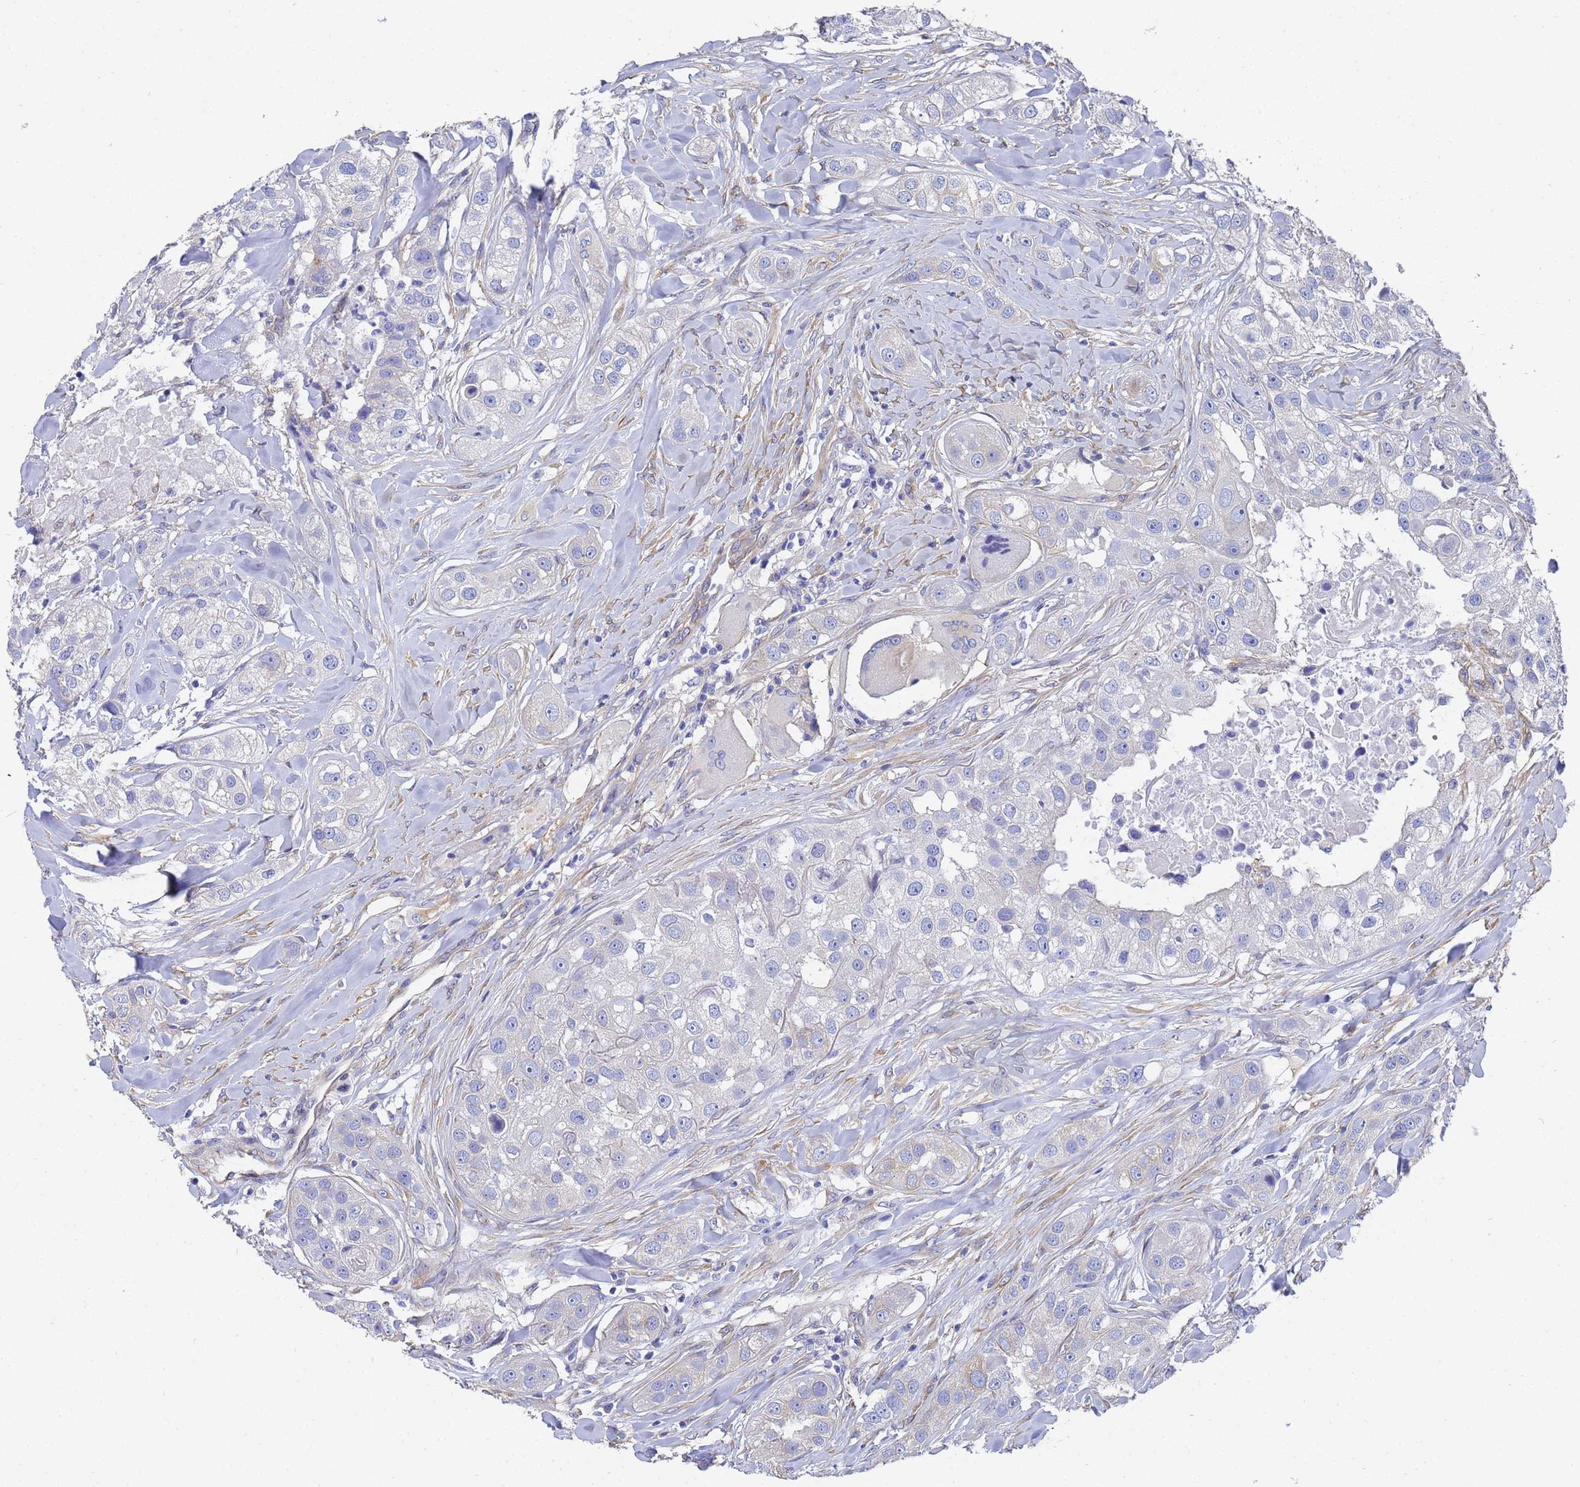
{"staining": {"intensity": "negative", "quantity": "none", "location": "none"}, "tissue": "head and neck cancer", "cell_type": "Tumor cells", "image_type": "cancer", "snomed": [{"axis": "morphology", "description": "Normal tissue, NOS"}, {"axis": "morphology", "description": "Squamous cell carcinoma, NOS"}, {"axis": "topography", "description": "Skeletal muscle"}, {"axis": "topography", "description": "Head-Neck"}], "caption": "Immunohistochemistry (IHC) of head and neck squamous cell carcinoma displays no staining in tumor cells.", "gene": "TUBB1", "patient": {"sex": "male", "age": 51}}